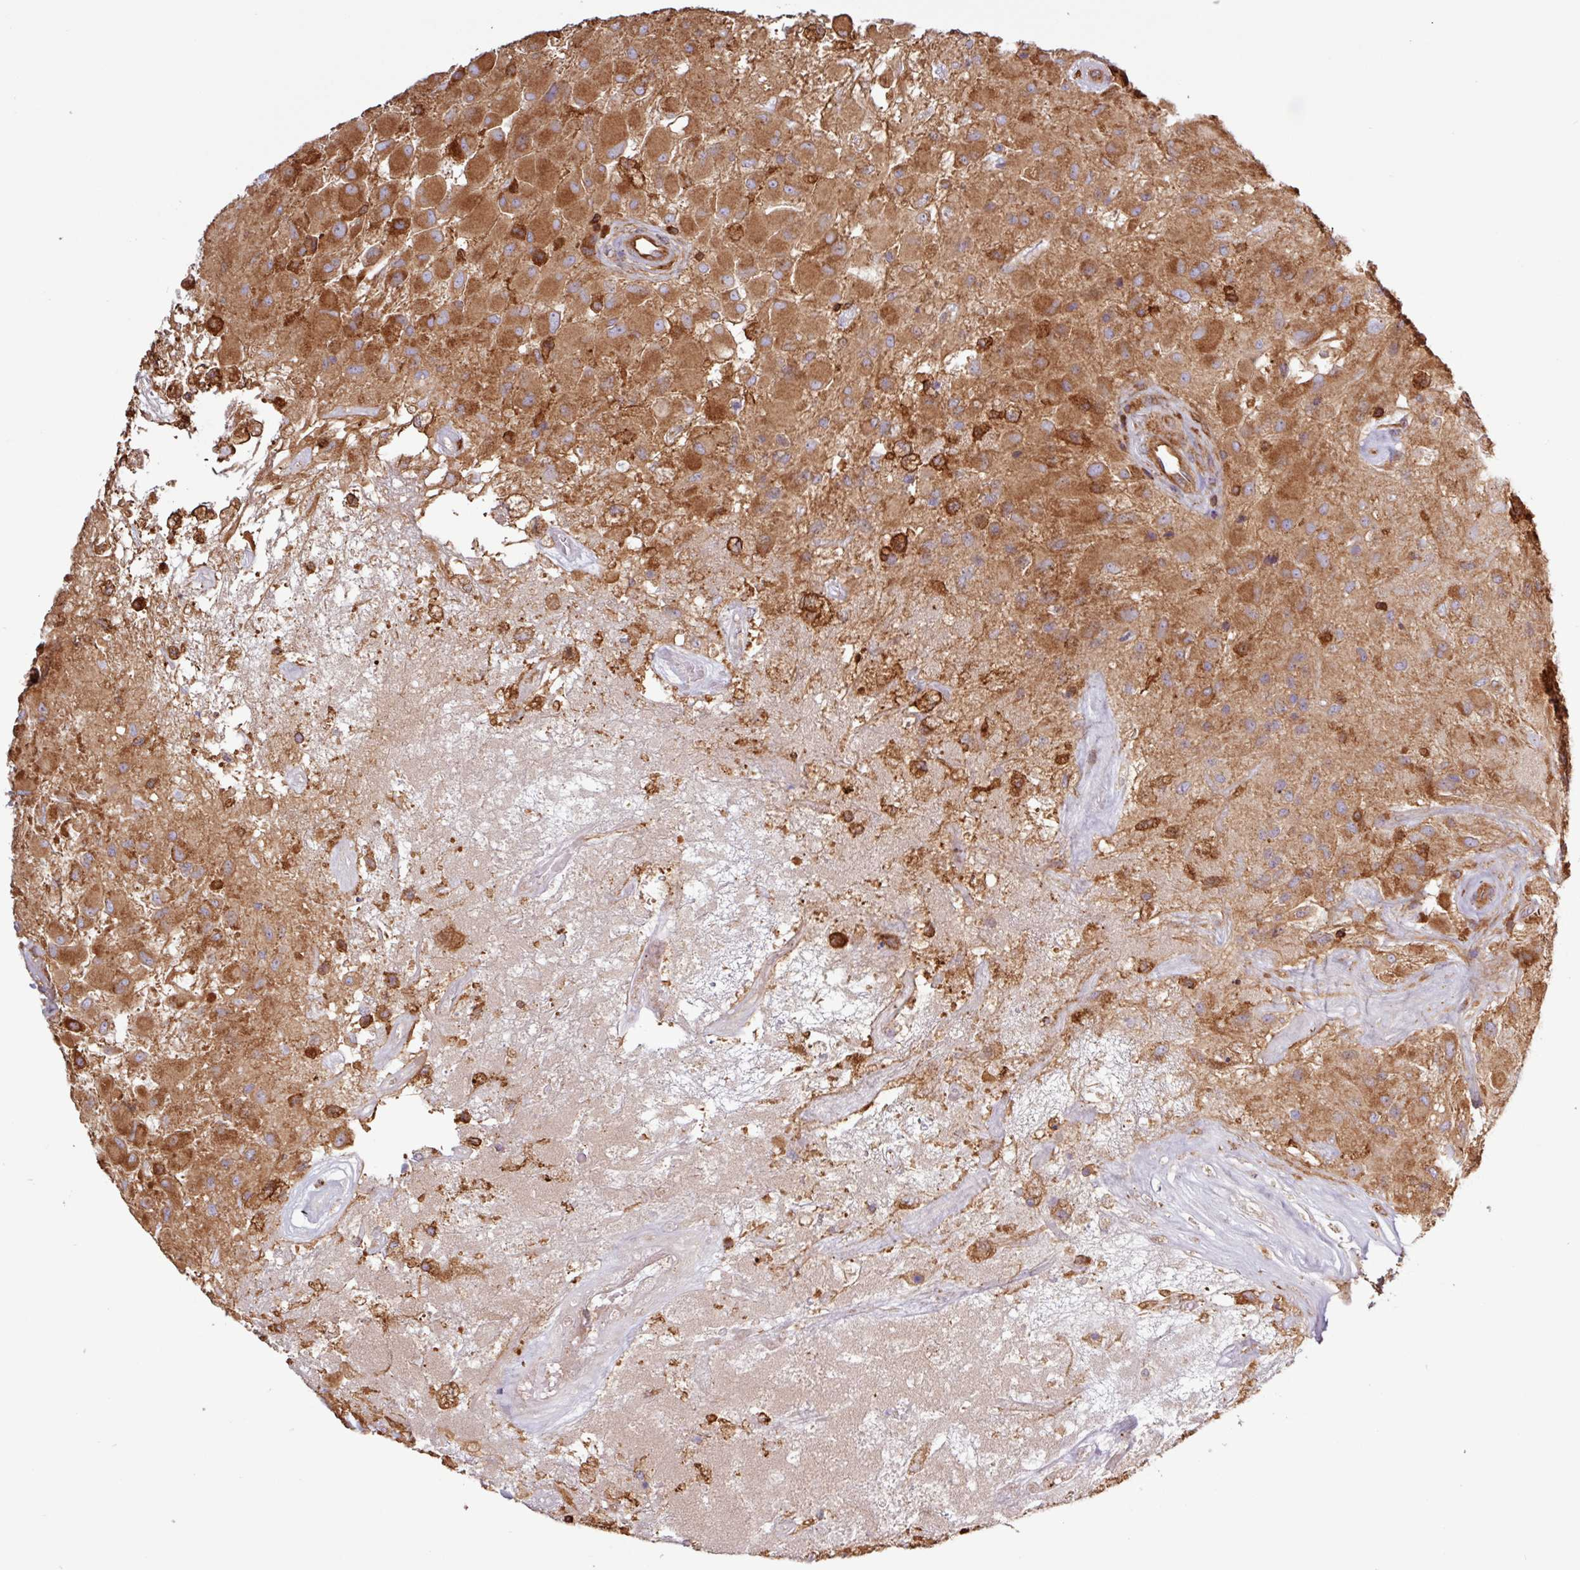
{"staining": {"intensity": "moderate", "quantity": ">75%", "location": "cytoplasmic/membranous"}, "tissue": "glioma", "cell_type": "Tumor cells", "image_type": "cancer", "snomed": [{"axis": "morphology", "description": "Glioma, malignant, High grade"}, {"axis": "topography", "description": "Brain"}], "caption": "High-grade glioma (malignant) was stained to show a protein in brown. There is medium levels of moderate cytoplasmic/membranous staining in approximately >75% of tumor cells.", "gene": "ACTR3", "patient": {"sex": "female", "age": 67}}